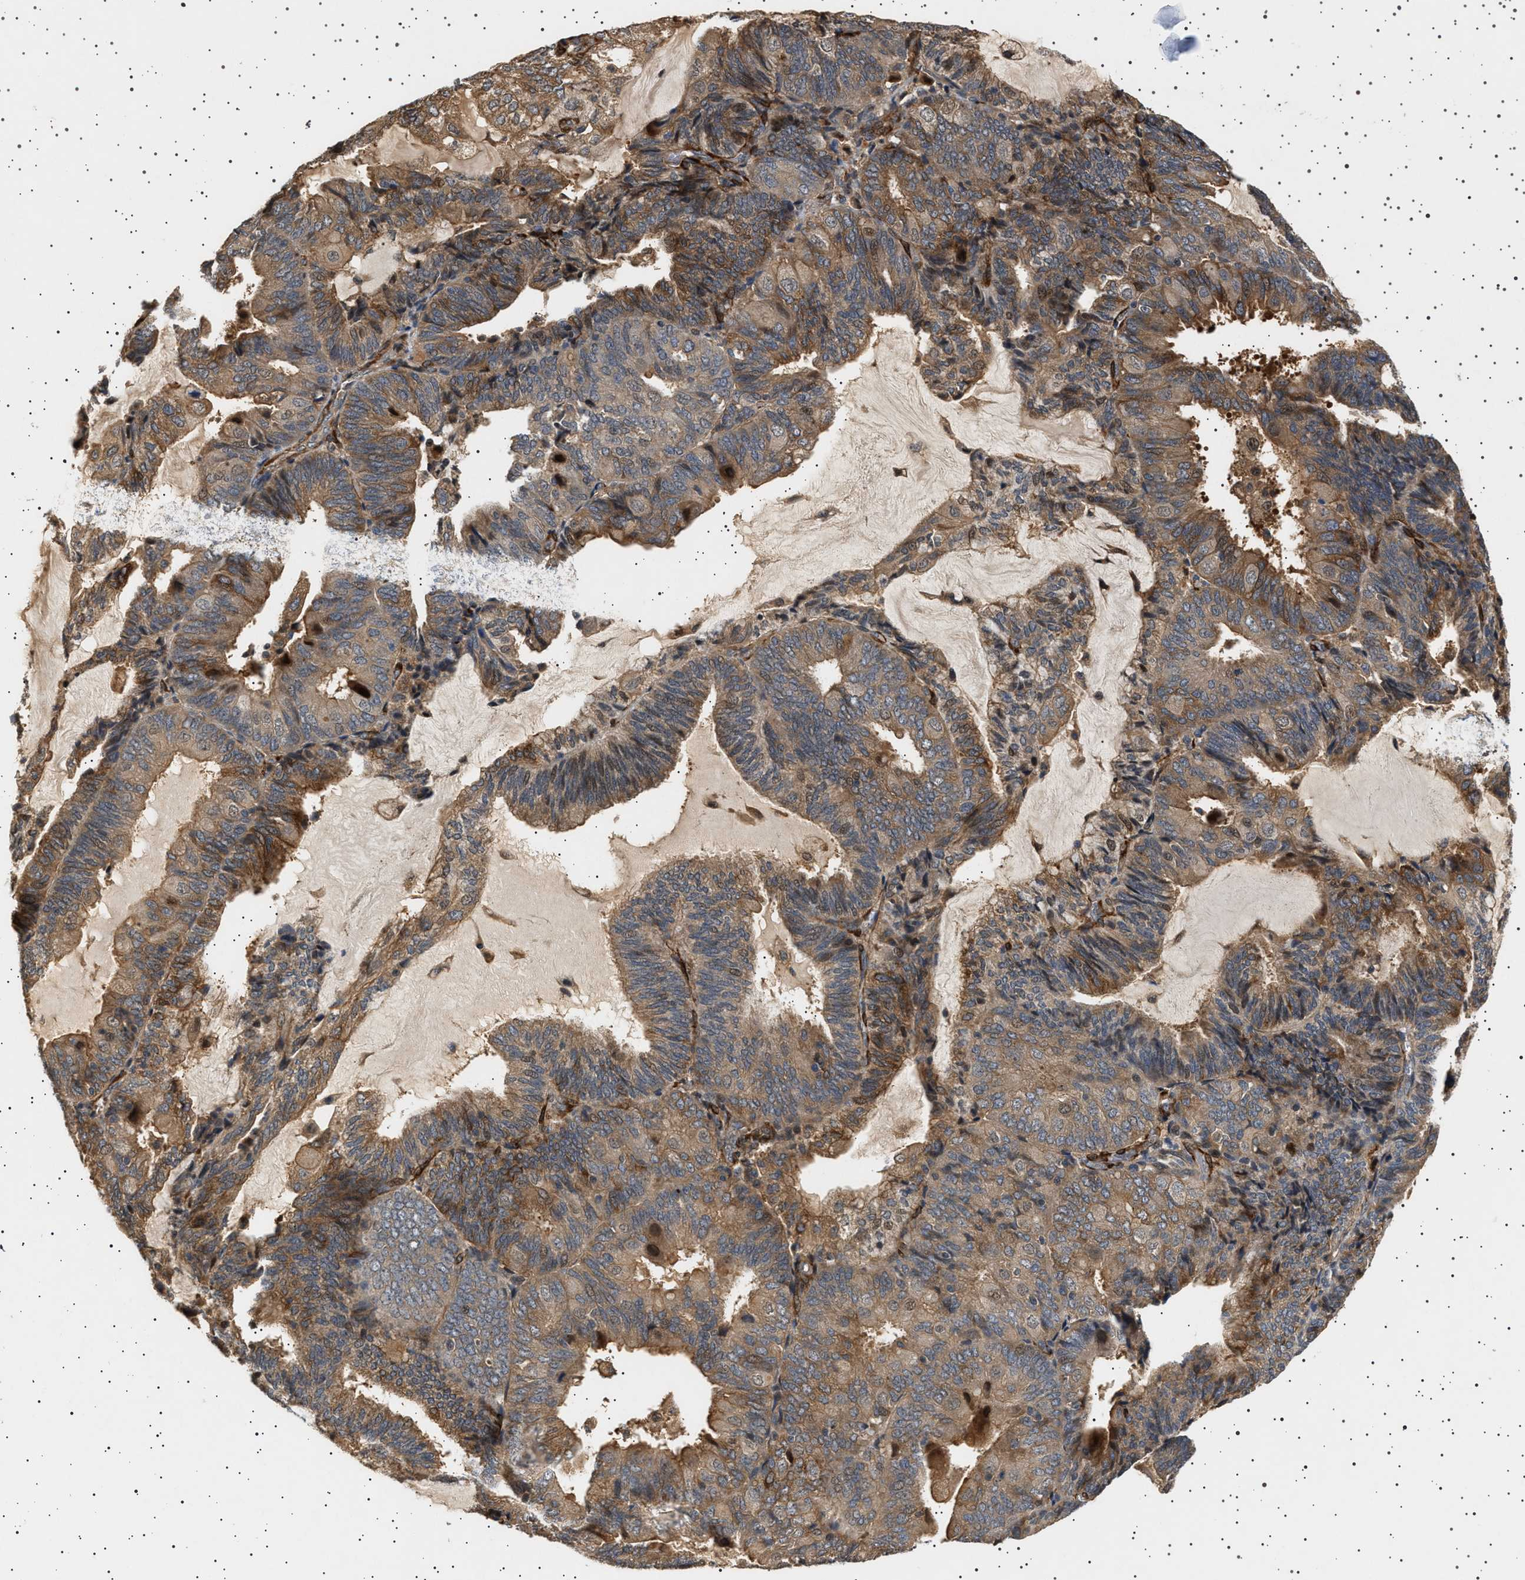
{"staining": {"intensity": "moderate", "quantity": ">75%", "location": "cytoplasmic/membranous"}, "tissue": "endometrial cancer", "cell_type": "Tumor cells", "image_type": "cancer", "snomed": [{"axis": "morphology", "description": "Adenocarcinoma, NOS"}, {"axis": "topography", "description": "Endometrium"}], "caption": "Endometrial cancer stained with a brown dye shows moderate cytoplasmic/membranous positive expression in approximately >75% of tumor cells.", "gene": "GUCY1B1", "patient": {"sex": "female", "age": 81}}